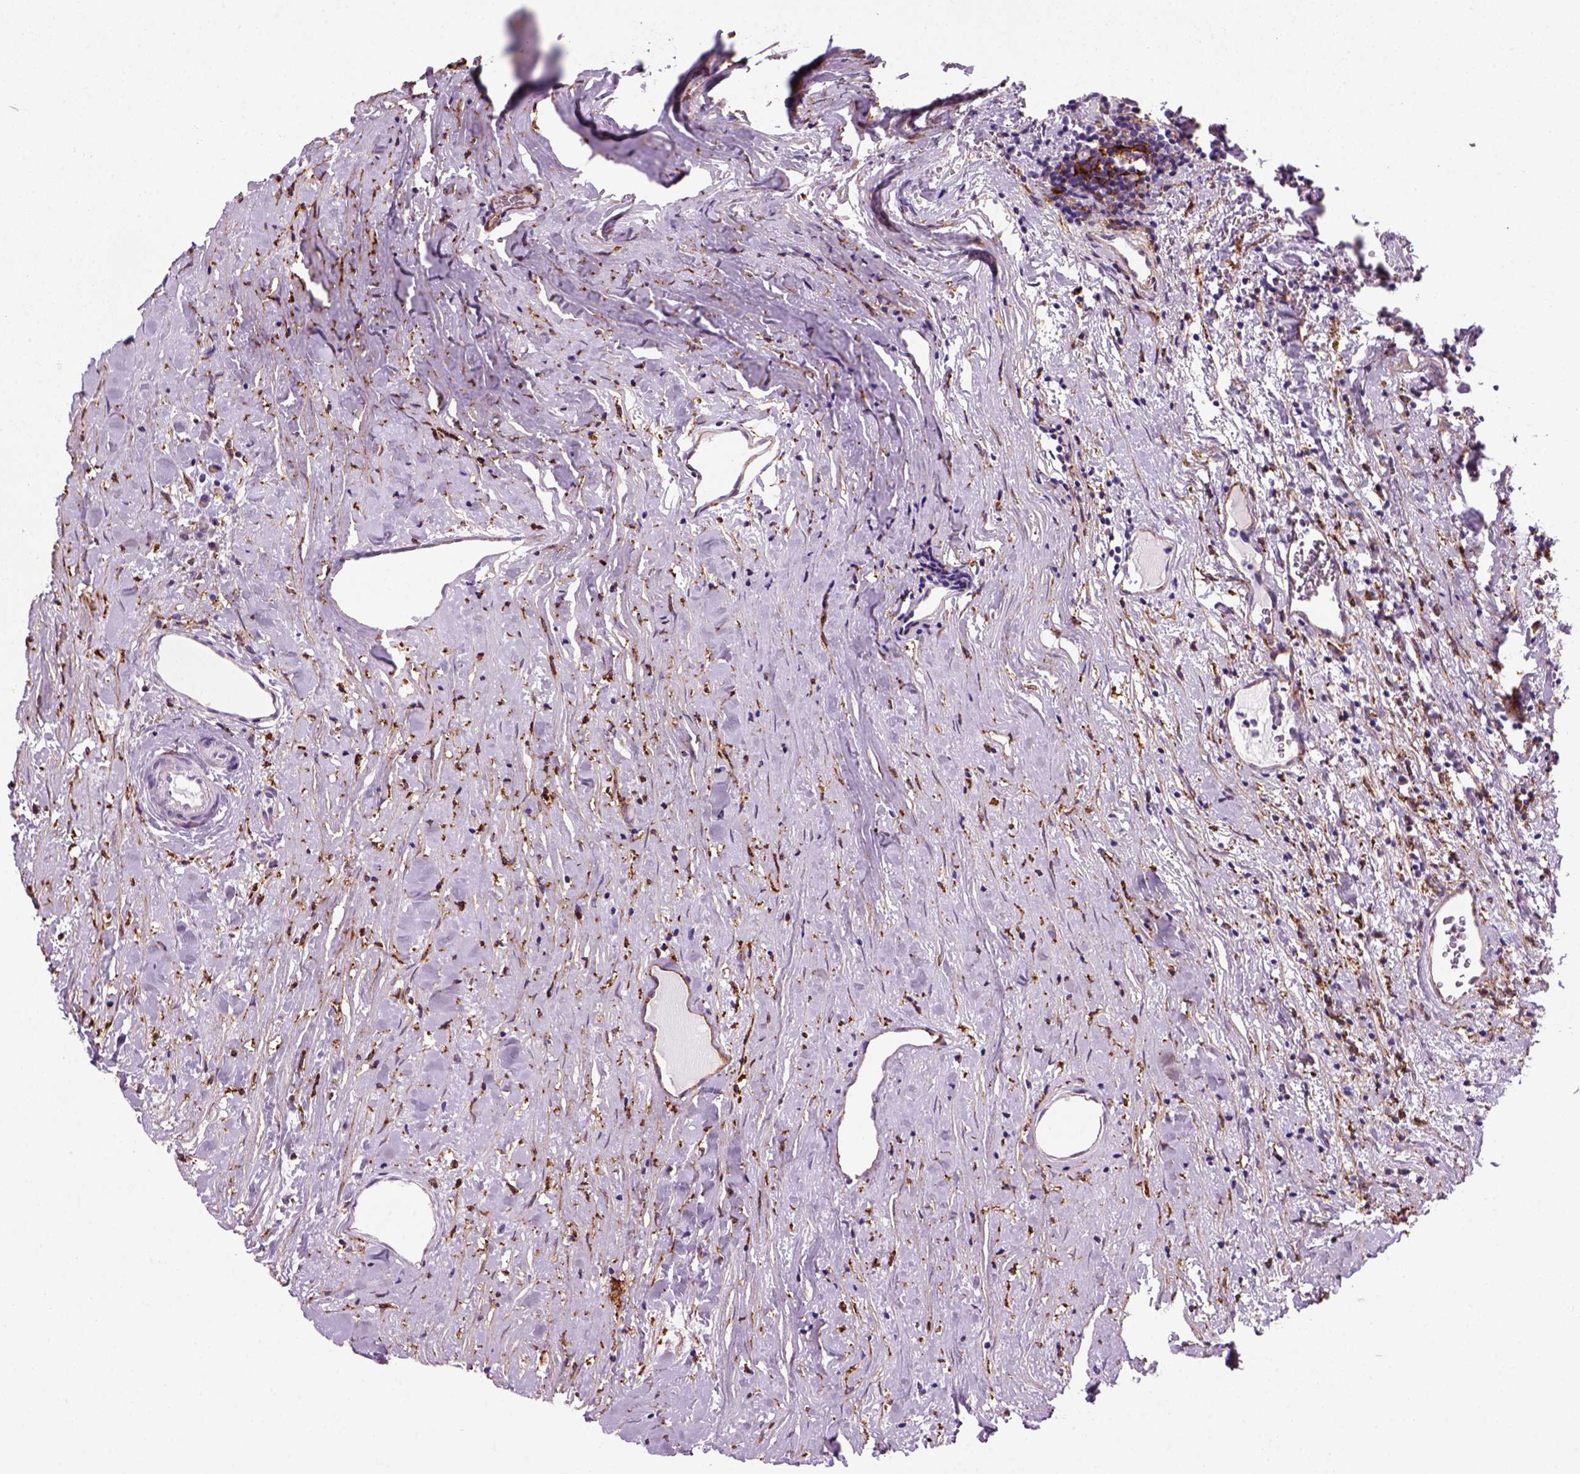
{"staining": {"intensity": "negative", "quantity": "none", "location": "none"}, "tissue": "renal cancer", "cell_type": "Tumor cells", "image_type": "cancer", "snomed": [{"axis": "morphology", "description": "Adenocarcinoma, NOS"}, {"axis": "topography", "description": "Kidney"}], "caption": "IHC micrograph of neoplastic tissue: renal cancer stained with DAB (3,3'-diaminobenzidine) shows no significant protein staining in tumor cells.", "gene": "MARCKS", "patient": {"sex": "female", "age": 67}}